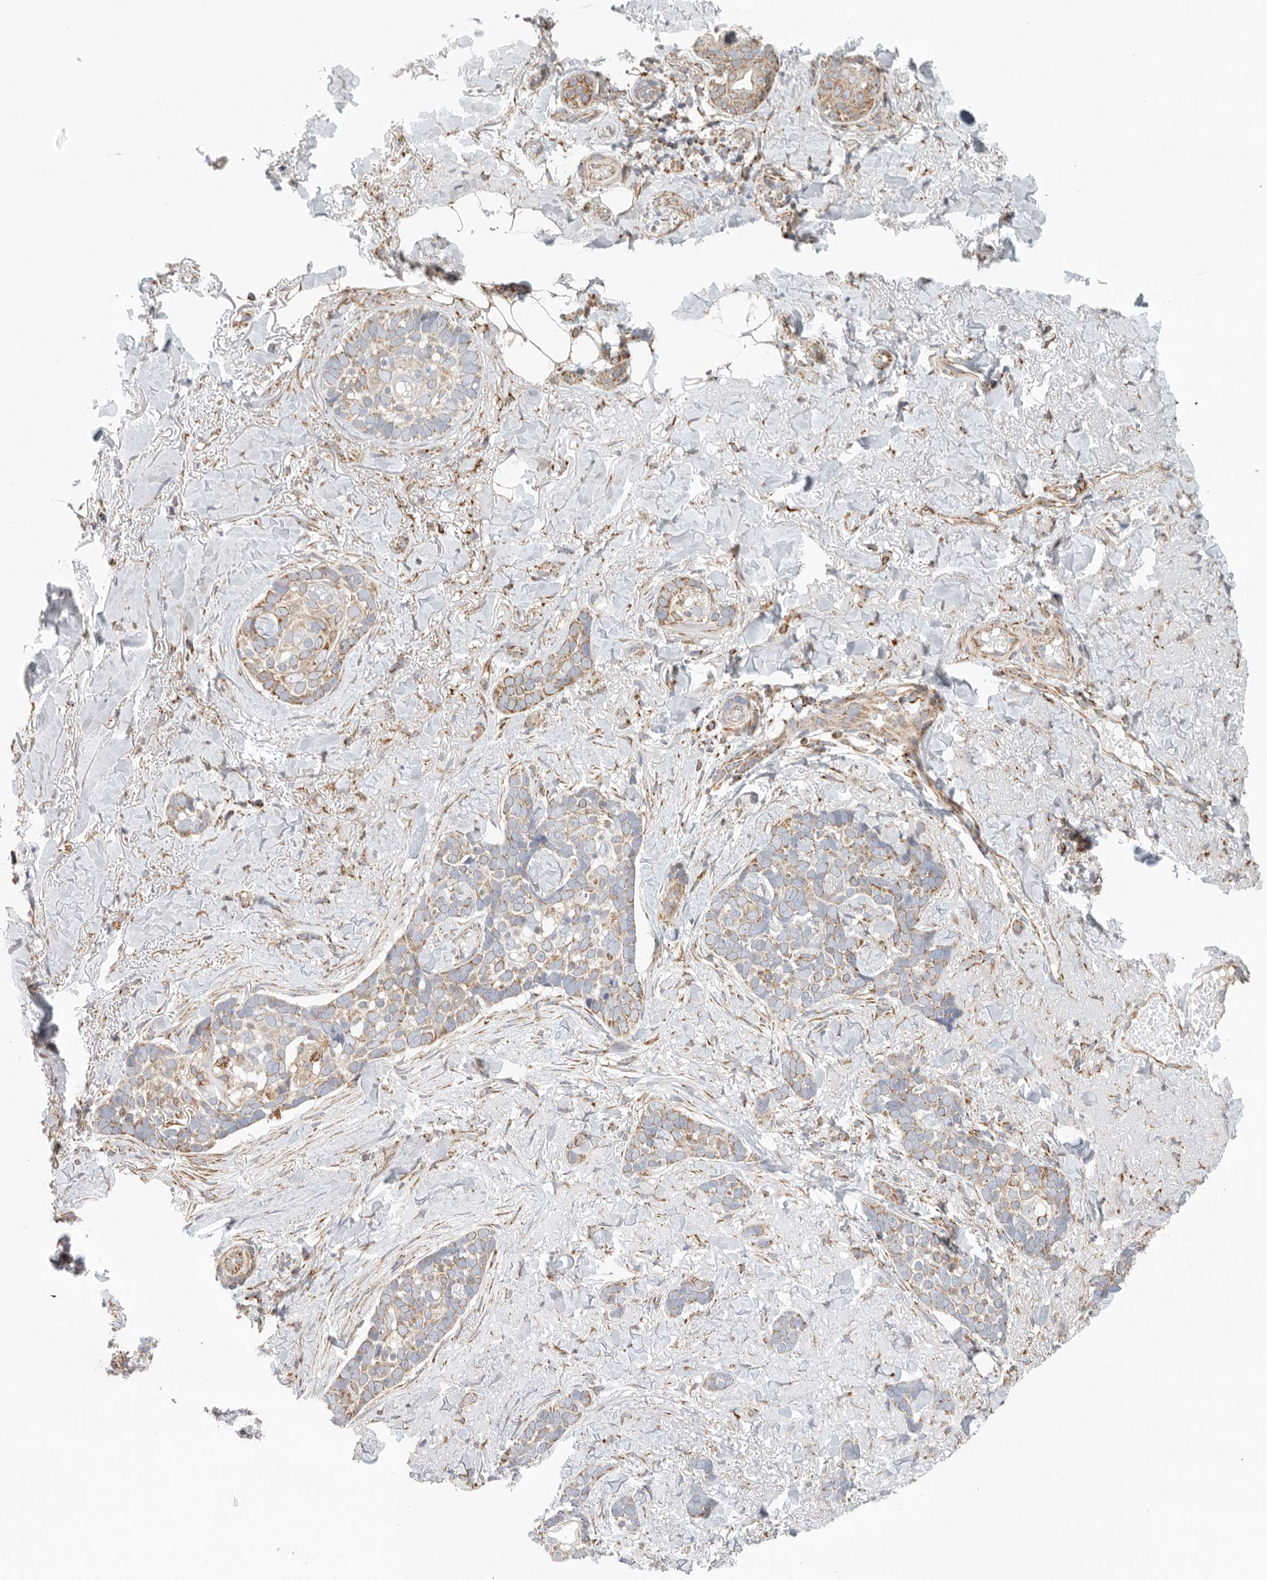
{"staining": {"intensity": "weak", "quantity": "25%-75%", "location": "cytoplasmic/membranous"}, "tissue": "skin cancer", "cell_type": "Tumor cells", "image_type": "cancer", "snomed": [{"axis": "morphology", "description": "Basal cell carcinoma"}, {"axis": "topography", "description": "Skin"}], "caption": "Protein expression analysis of skin cancer (basal cell carcinoma) exhibits weak cytoplasmic/membranous positivity in about 25%-75% of tumor cells.", "gene": "FKBP8", "patient": {"sex": "female", "age": 82}}